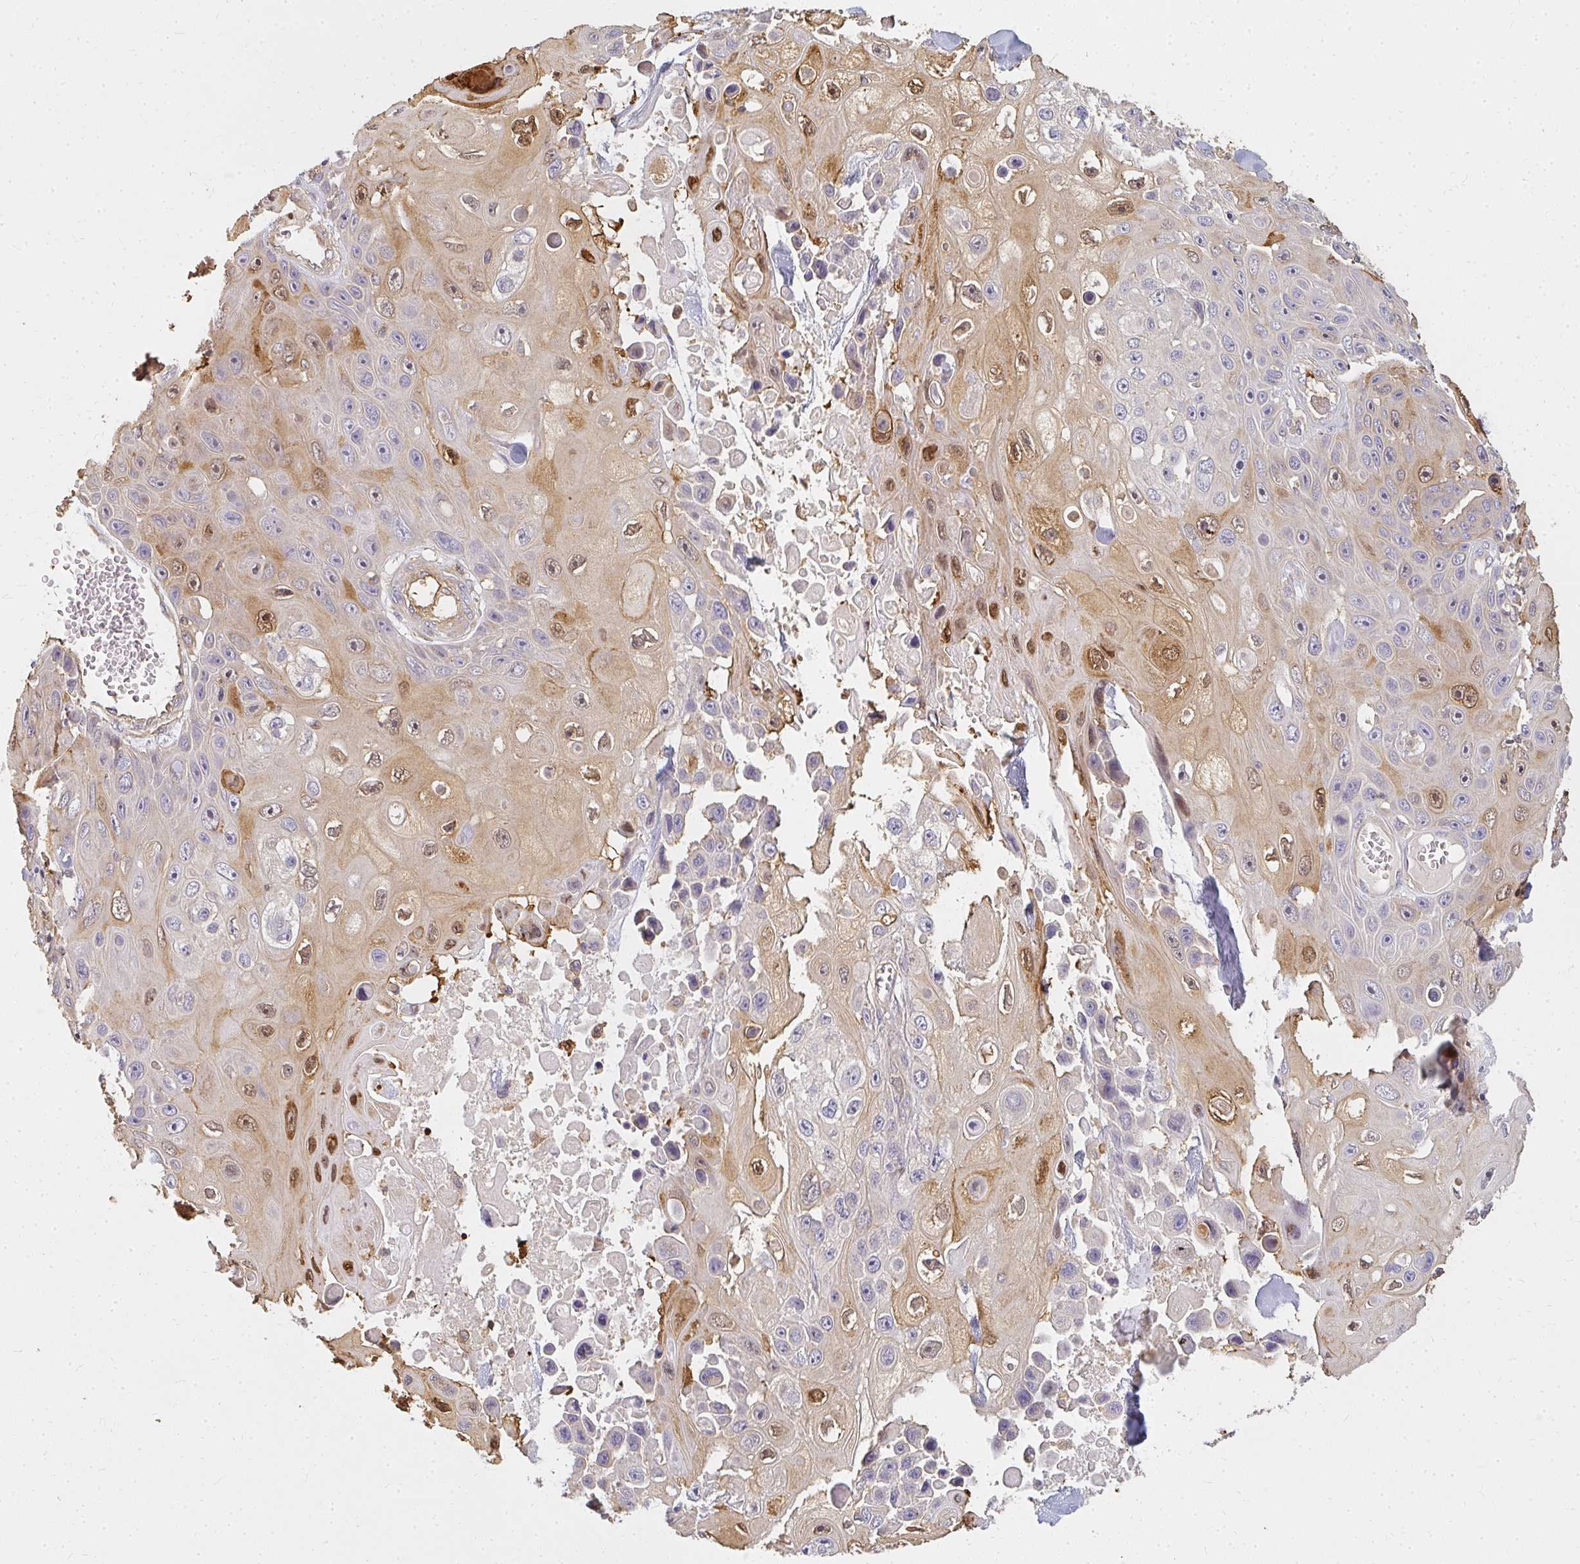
{"staining": {"intensity": "moderate", "quantity": "25%-75%", "location": "cytoplasmic/membranous,nuclear"}, "tissue": "skin cancer", "cell_type": "Tumor cells", "image_type": "cancer", "snomed": [{"axis": "morphology", "description": "Squamous cell carcinoma, NOS"}, {"axis": "topography", "description": "Skin"}], "caption": "Tumor cells demonstrate moderate cytoplasmic/membranous and nuclear positivity in about 25%-75% of cells in skin cancer (squamous cell carcinoma).", "gene": "CNTRL", "patient": {"sex": "male", "age": 82}}